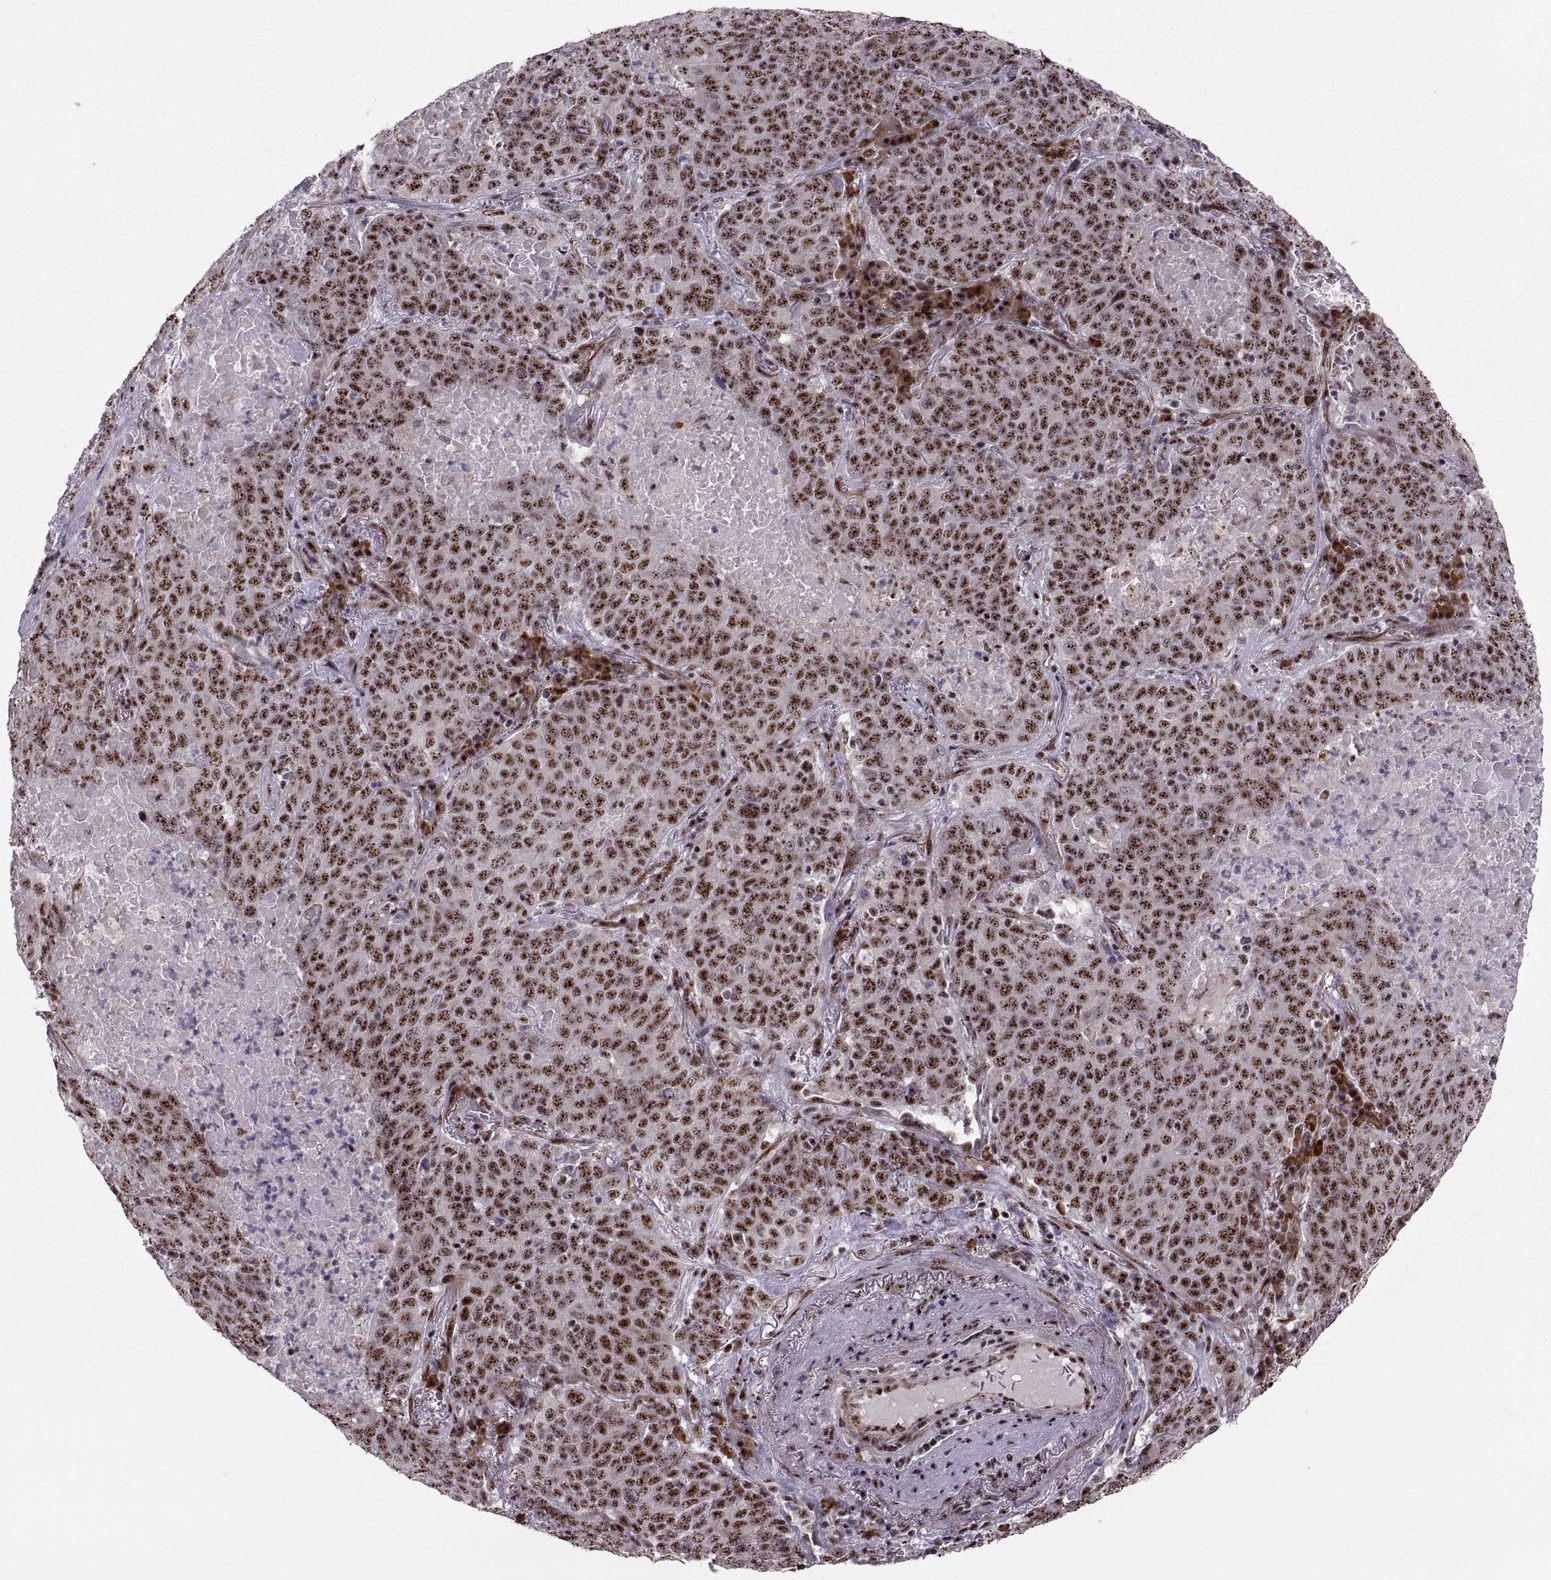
{"staining": {"intensity": "strong", "quantity": ">75%", "location": "nuclear"}, "tissue": "lung cancer", "cell_type": "Tumor cells", "image_type": "cancer", "snomed": [{"axis": "morphology", "description": "Squamous cell carcinoma, NOS"}, {"axis": "topography", "description": "Lung"}], "caption": "The photomicrograph reveals staining of lung cancer (squamous cell carcinoma), revealing strong nuclear protein staining (brown color) within tumor cells. The staining was performed using DAB to visualize the protein expression in brown, while the nuclei were stained in blue with hematoxylin (Magnification: 20x).", "gene": "ZCCHC17", "patient": {"sex": "male", "age": 82}}